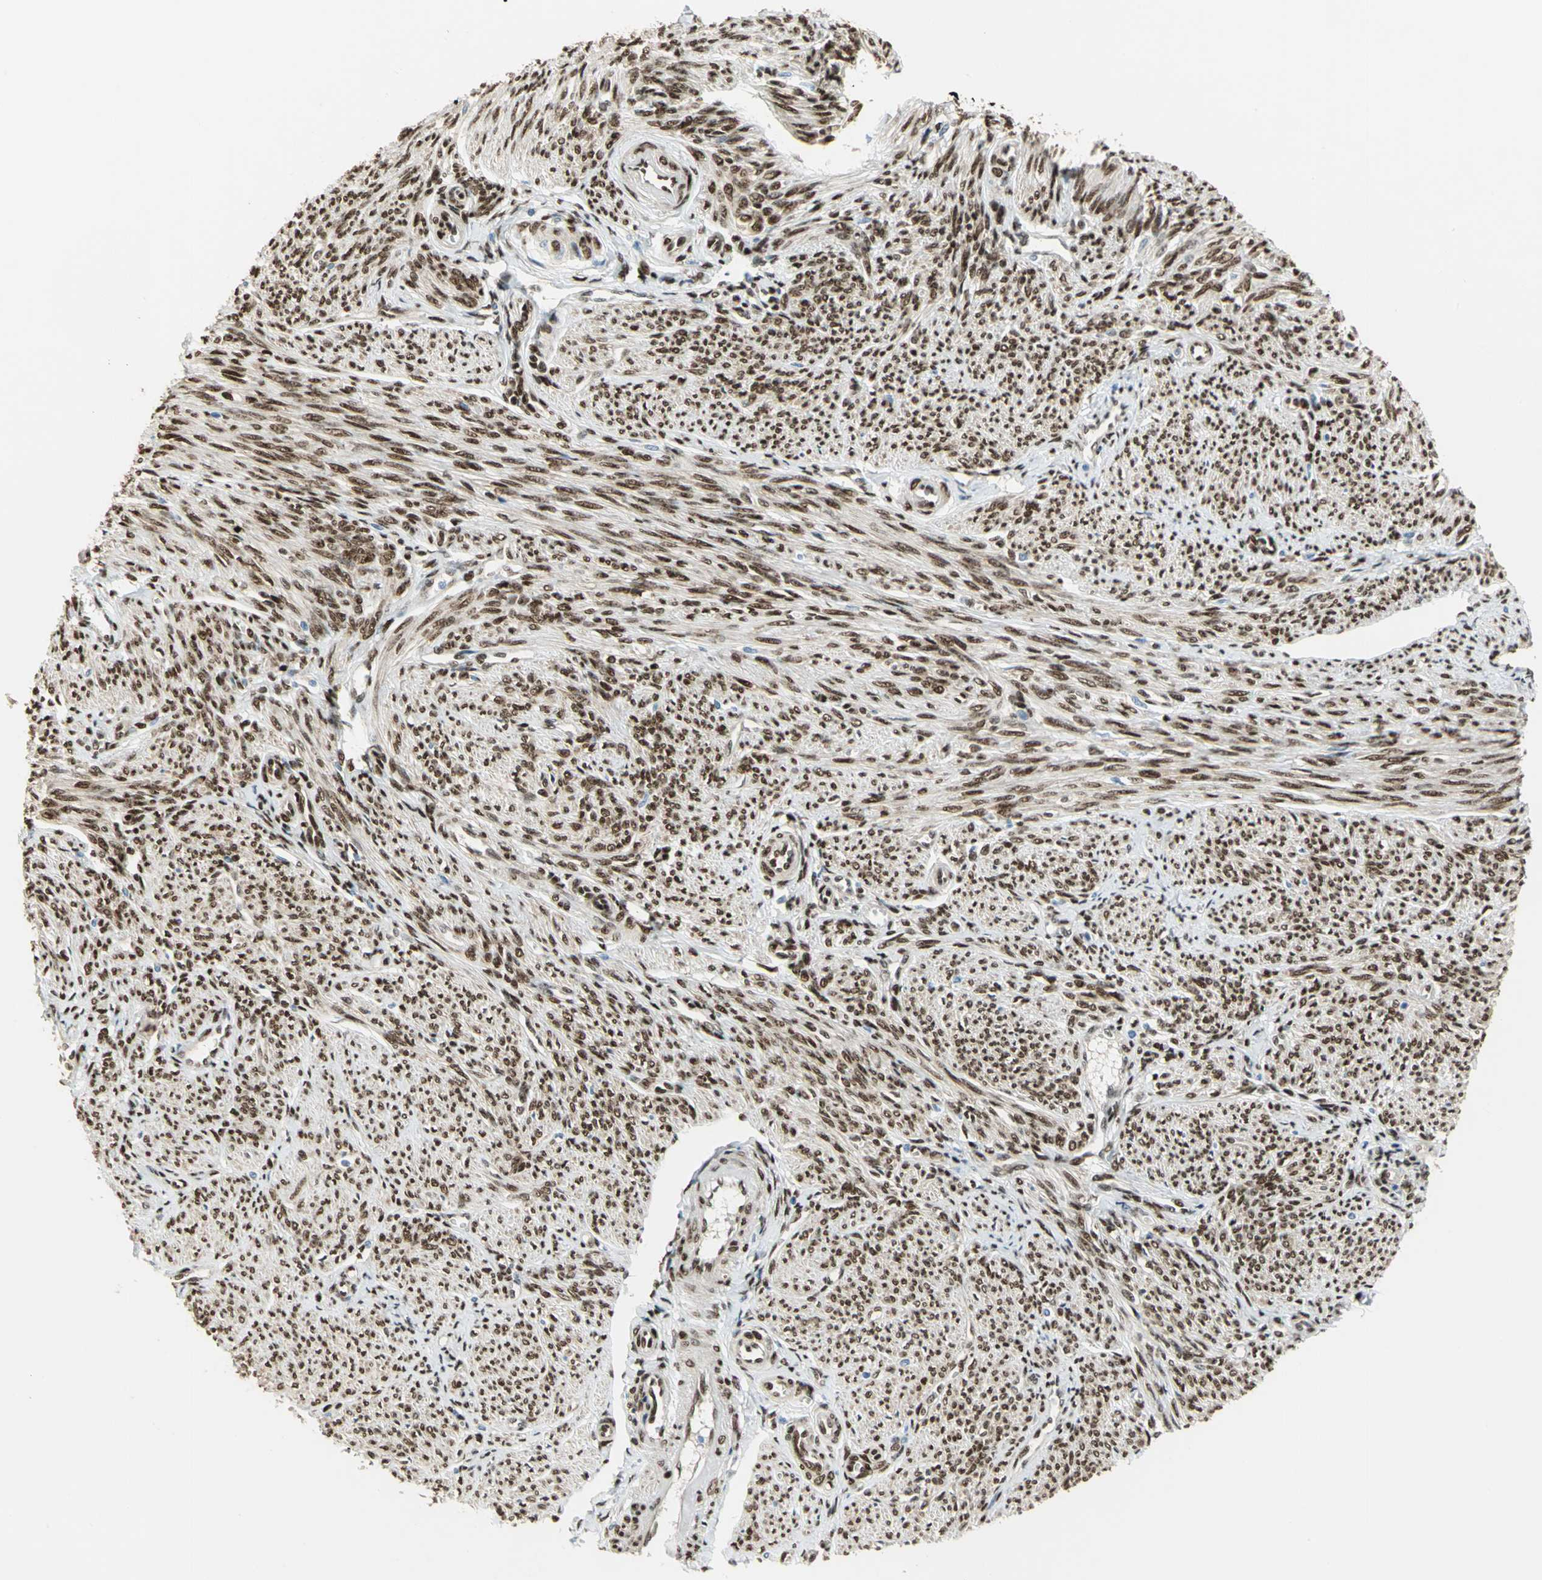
{"staining": {"intensity": "strong", "quantity": ">75%", "location": "nuclear"}, "tissue": "smooth muscle", "cell_type": "Smooth muscle cells", "image_type": "normal", "snomed": [{"axis": "morphology", "description": "Normal tissue, NOS"}, {"axis": "topography", "description": "Smooth muscle"}], "caption": "Normal smooth muscle exhibits strong nuclear expression in about >75% of smooth muscle cells The protein is stained brown, and the nuclei are stained in blue (DAB (3,3'-diaminobenzidine) IHC with brightfield microscopy, high magnification)..", "gene": "RBFOX2", "patient": {"sex": "female", "age": 65}}